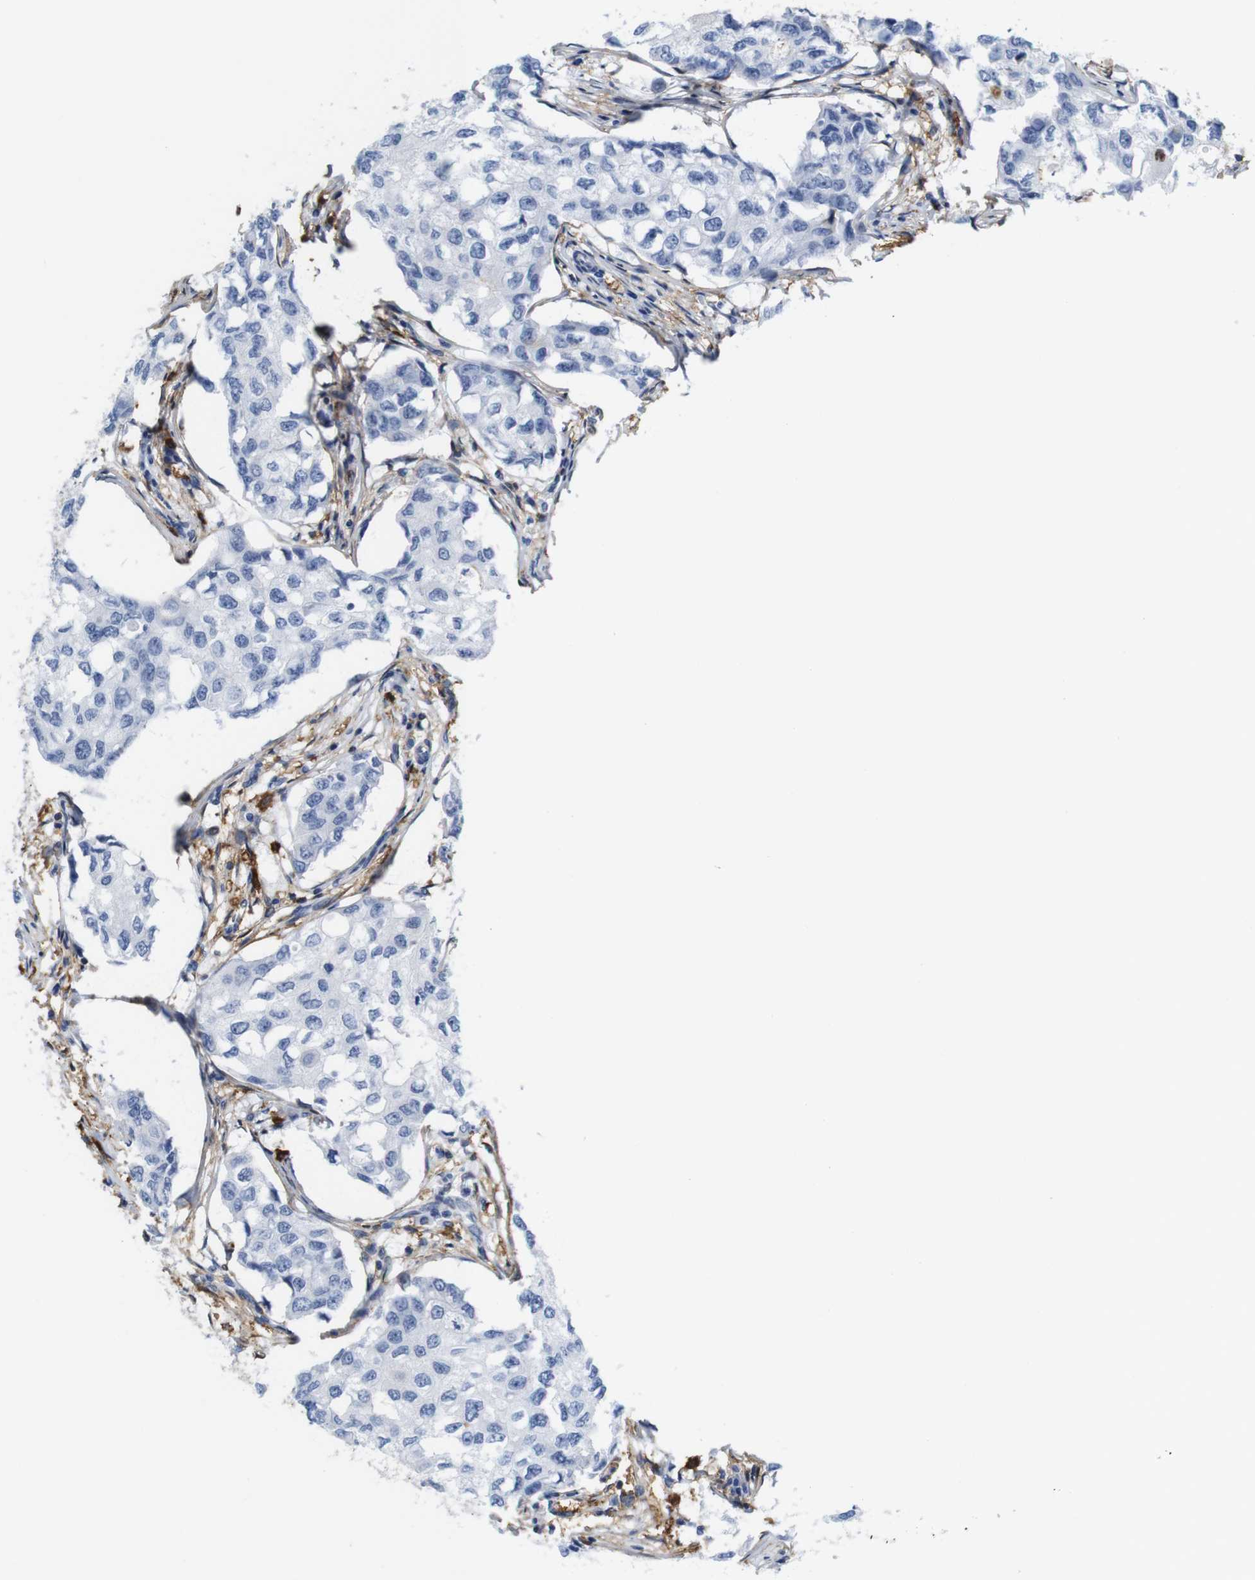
{"staining": {"intensity": "negative", "quantity": "none", "location": "none"}, "tissue": "breast cancer", "cell_type": "Tumor cells", "image_type": "cancer", "snomed": [{"axis": "morphology", "description": "Duct carcinoma"}, {"axis": "topography", "description": "Breast"}], "caption": "Breast cancer (infiltrating ductal carcinoma) was stained to show a protein in brown. There is no significant positivity in tumor cells.", "gene": "ANXA1", "patient": {"sex": "female", "age": 27}}